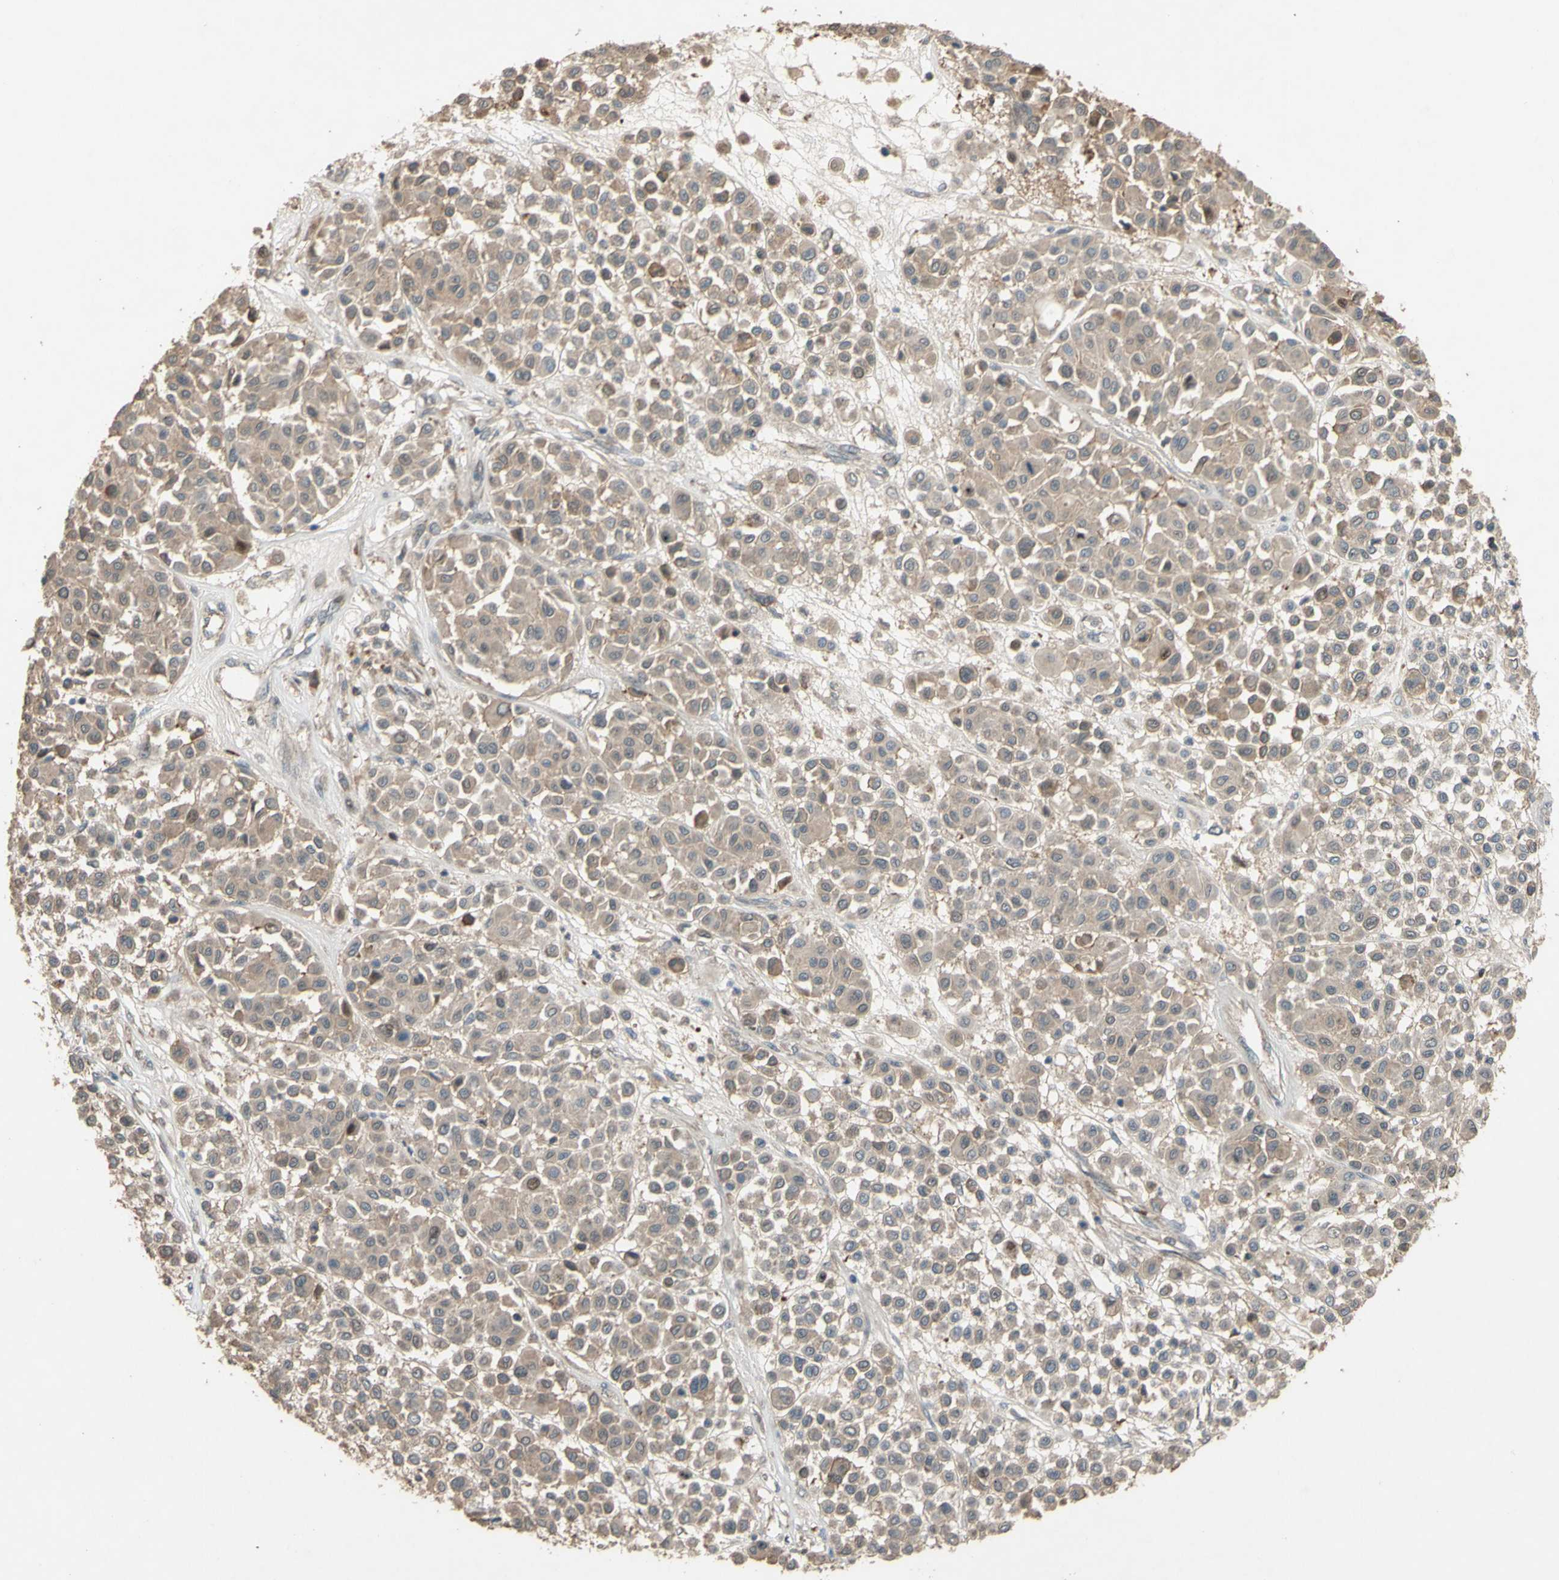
{"staining": {"intensity": "weak", "quantity": ">75%", "location": "cytoplasmic/membranous"}, "tissue": "melanoma", "cell_type": "Tumor cells", "image_type": "cancer", "snomed": [{"axis": "morphology", "description": "Malignant melanoma, Metastatic site"}, {"axis": "topography", "description": "Soft tissue"}], "caption": "IHC of human melanoma reveals low levels of weak cytoplasmic/membranous positivity in about >75% of tumor cells.", "gene": "SHROOM4", "patient": {"sex": "male", "age": 41}}